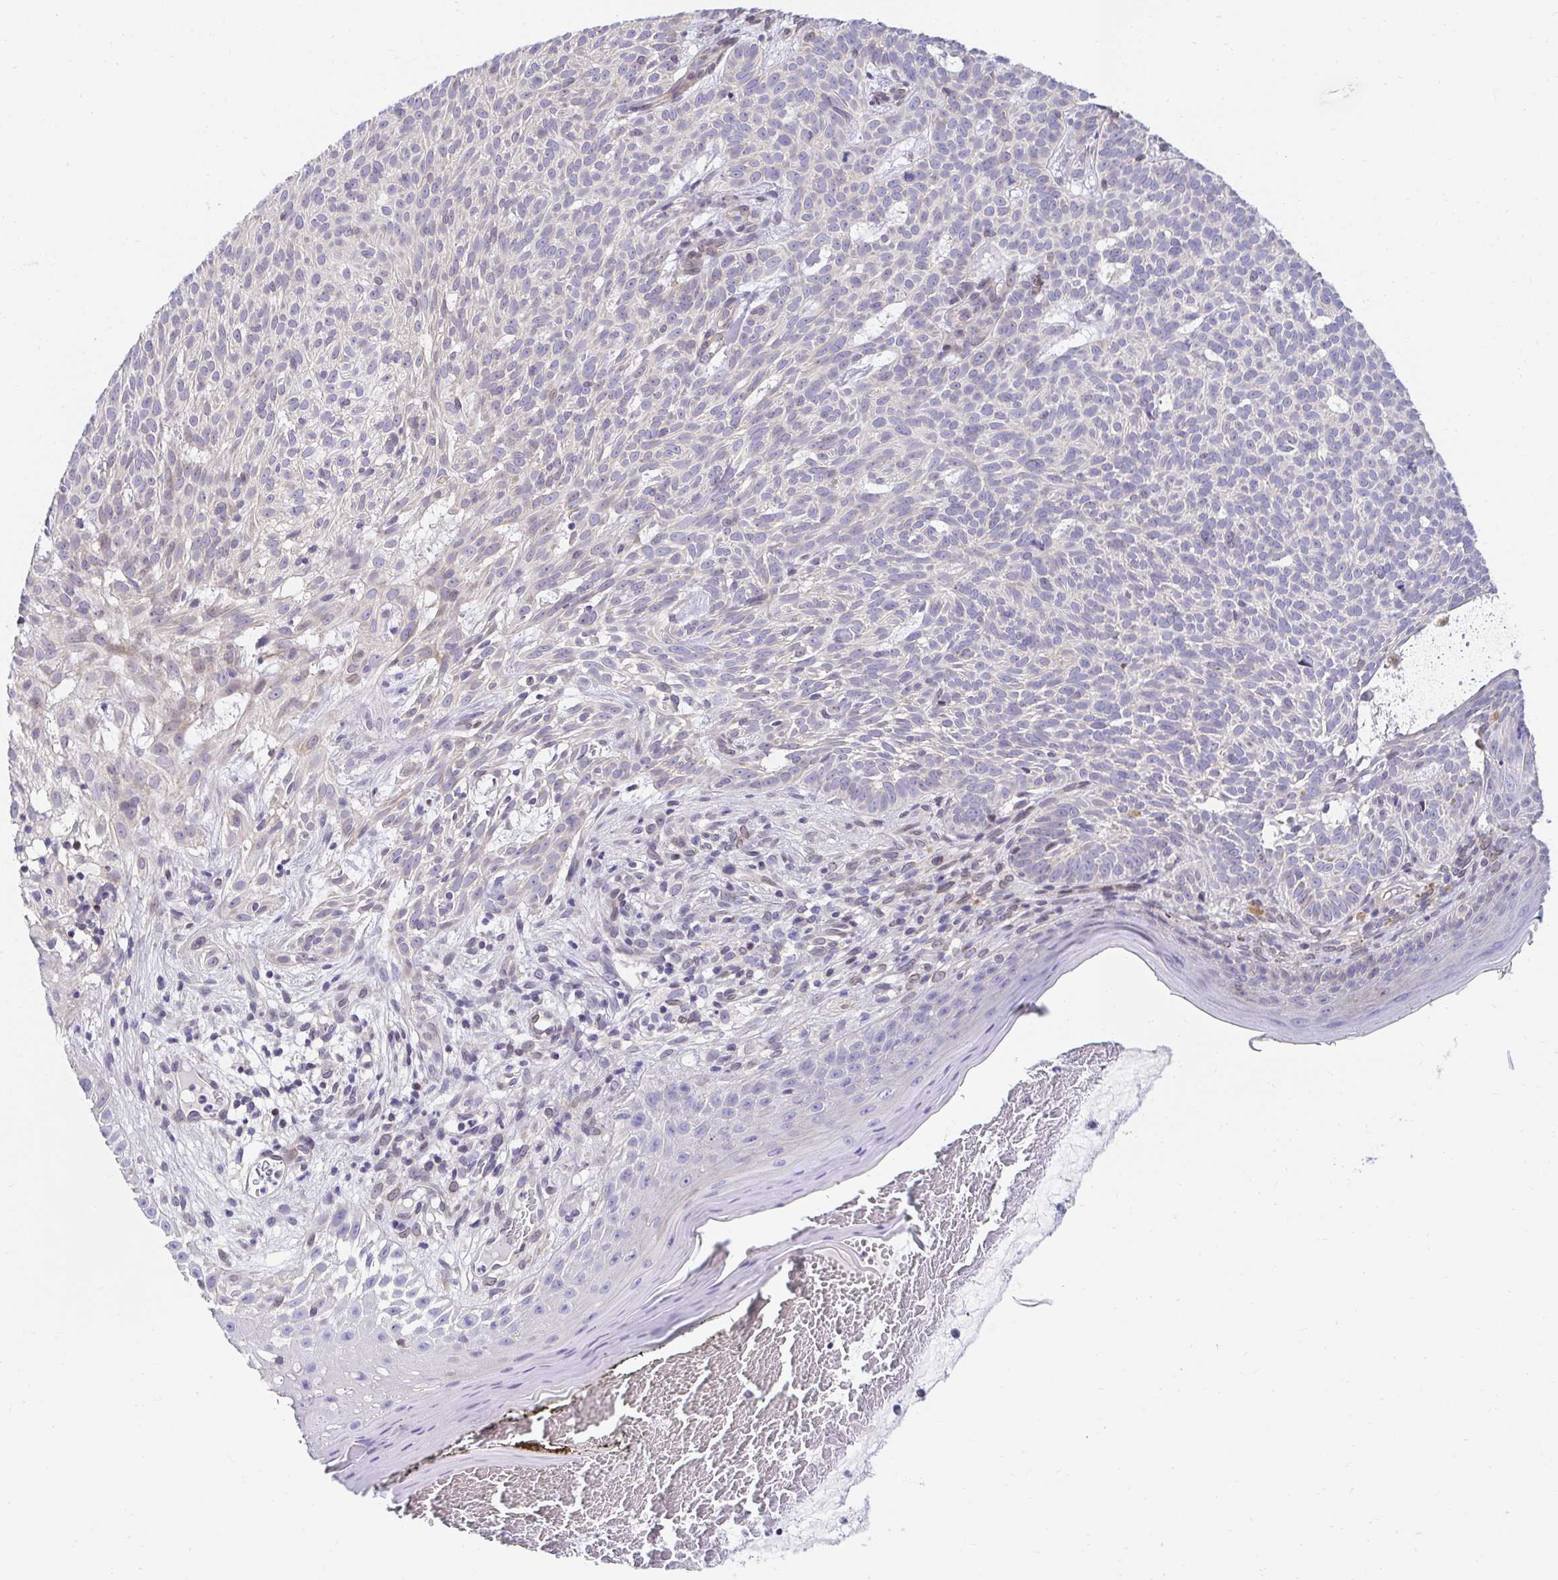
{"staining": {"intensity": "weak", "quantity": "<25%", "location": "cytoplasmic/membranous"}, "tissue": "skin cancer", "cell_type": "Tumor cells", "image_type": "cancer", "snomed": [{"axis": "morphology", "description": "Basal cell carcinoma"}, {"axis": "topography", "description": "Skin"}], "caption": "IHC of human basal cell carcinoma (skin) shows no positivity in tumor cells.", "gene": "AKAP14", "patient": {"sex": "male", "age": 78}}